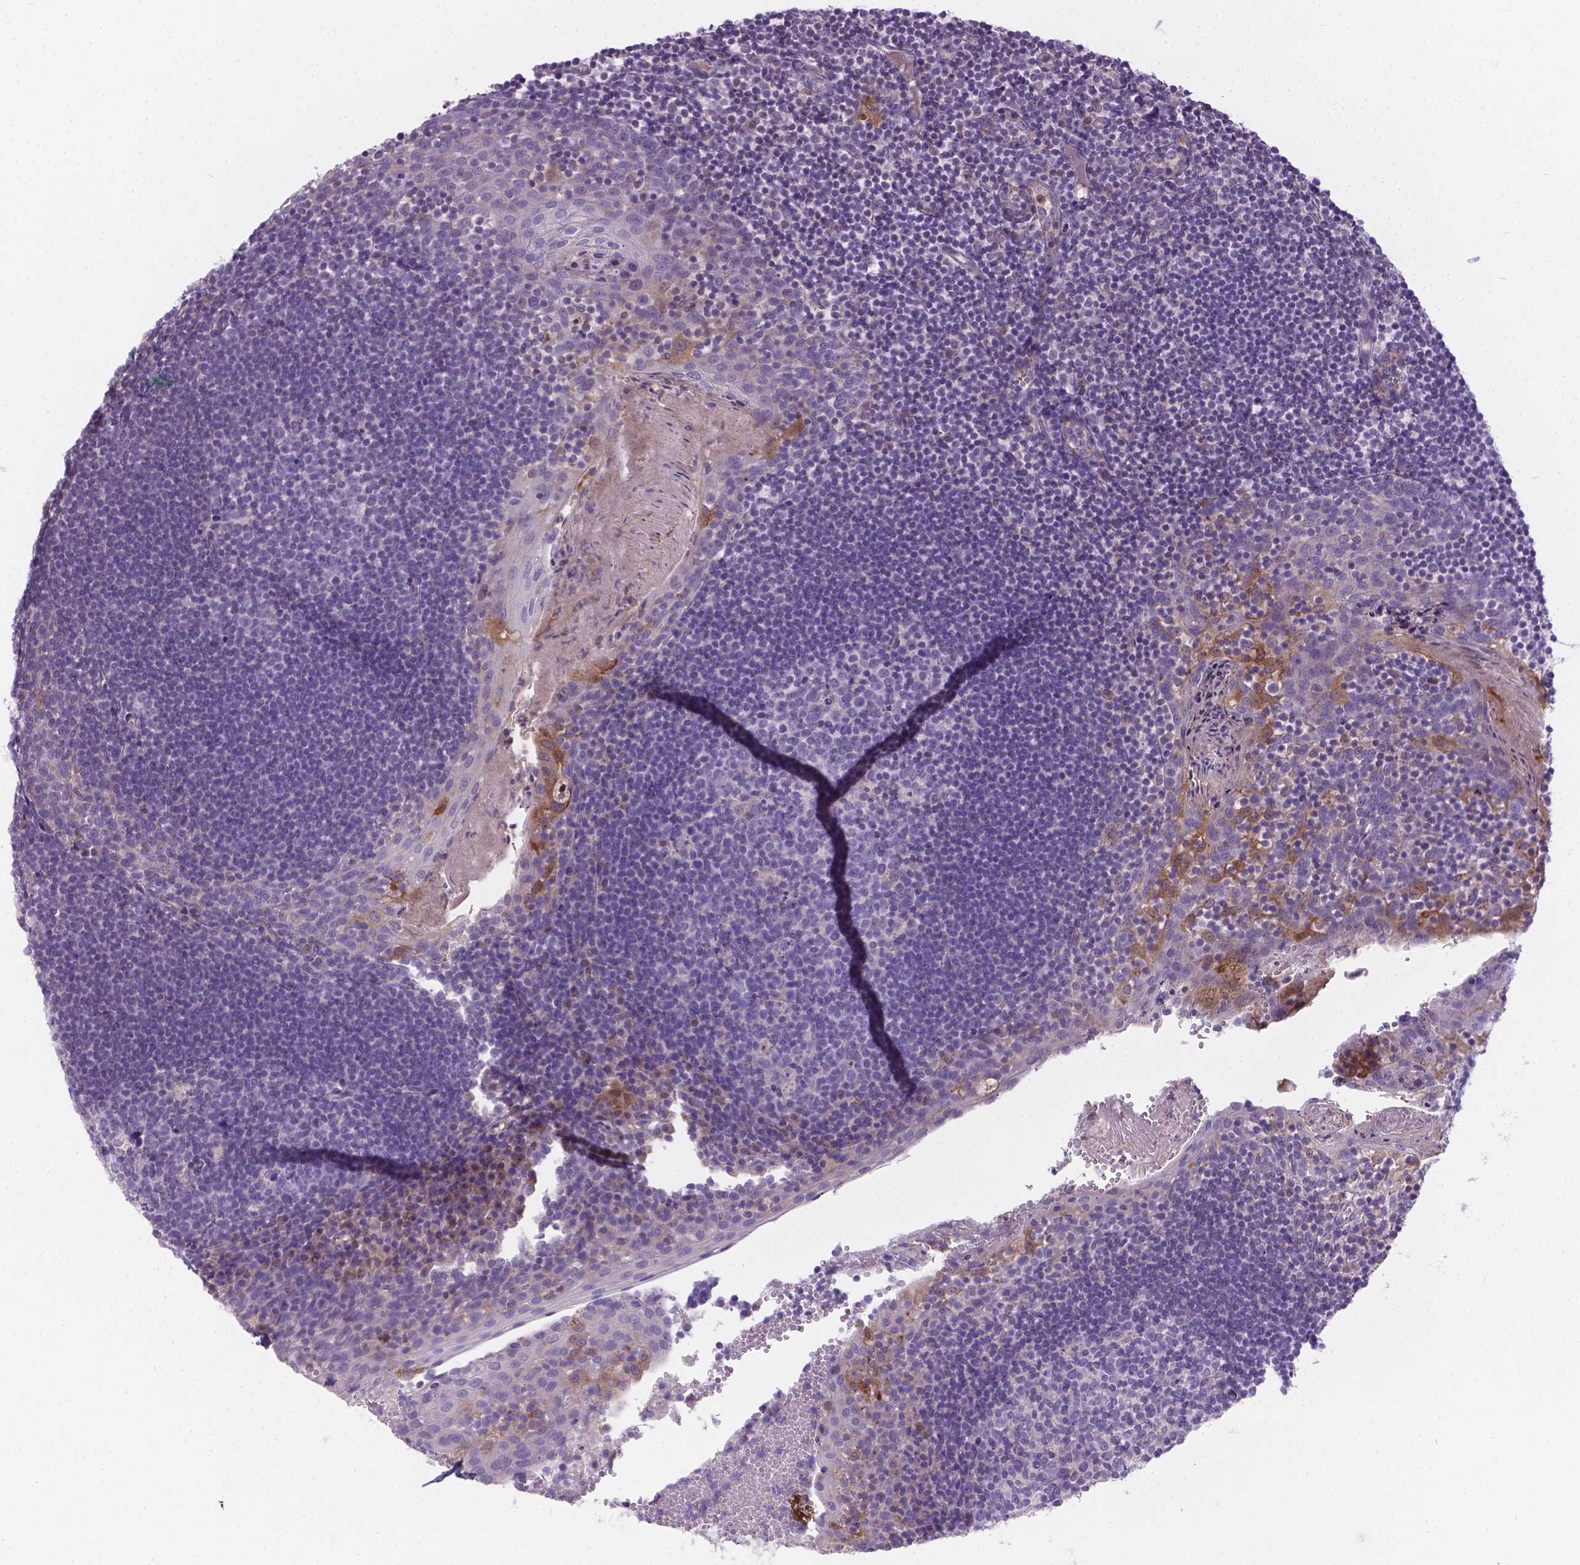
{"staining": {"intensity": "negative", "quantity": "none", "location": "none"}, "tissue": "lymph node", "cell_type": "Germinal center cells", "image_type": "normal", "snomed": [{"axis": "morphology", "description": "Normal tissue, NOS"}, {"axis": "topography", "description": "Lymph node"}], "caption": "Immunohistochemistry (IHC) micrograph of normal lymph node: lymph node stained with DAB reveals no significant protein staining in germinal center cells.", "gene": "TM4SF18", "patient": {"sex": "female", "age": 21}}